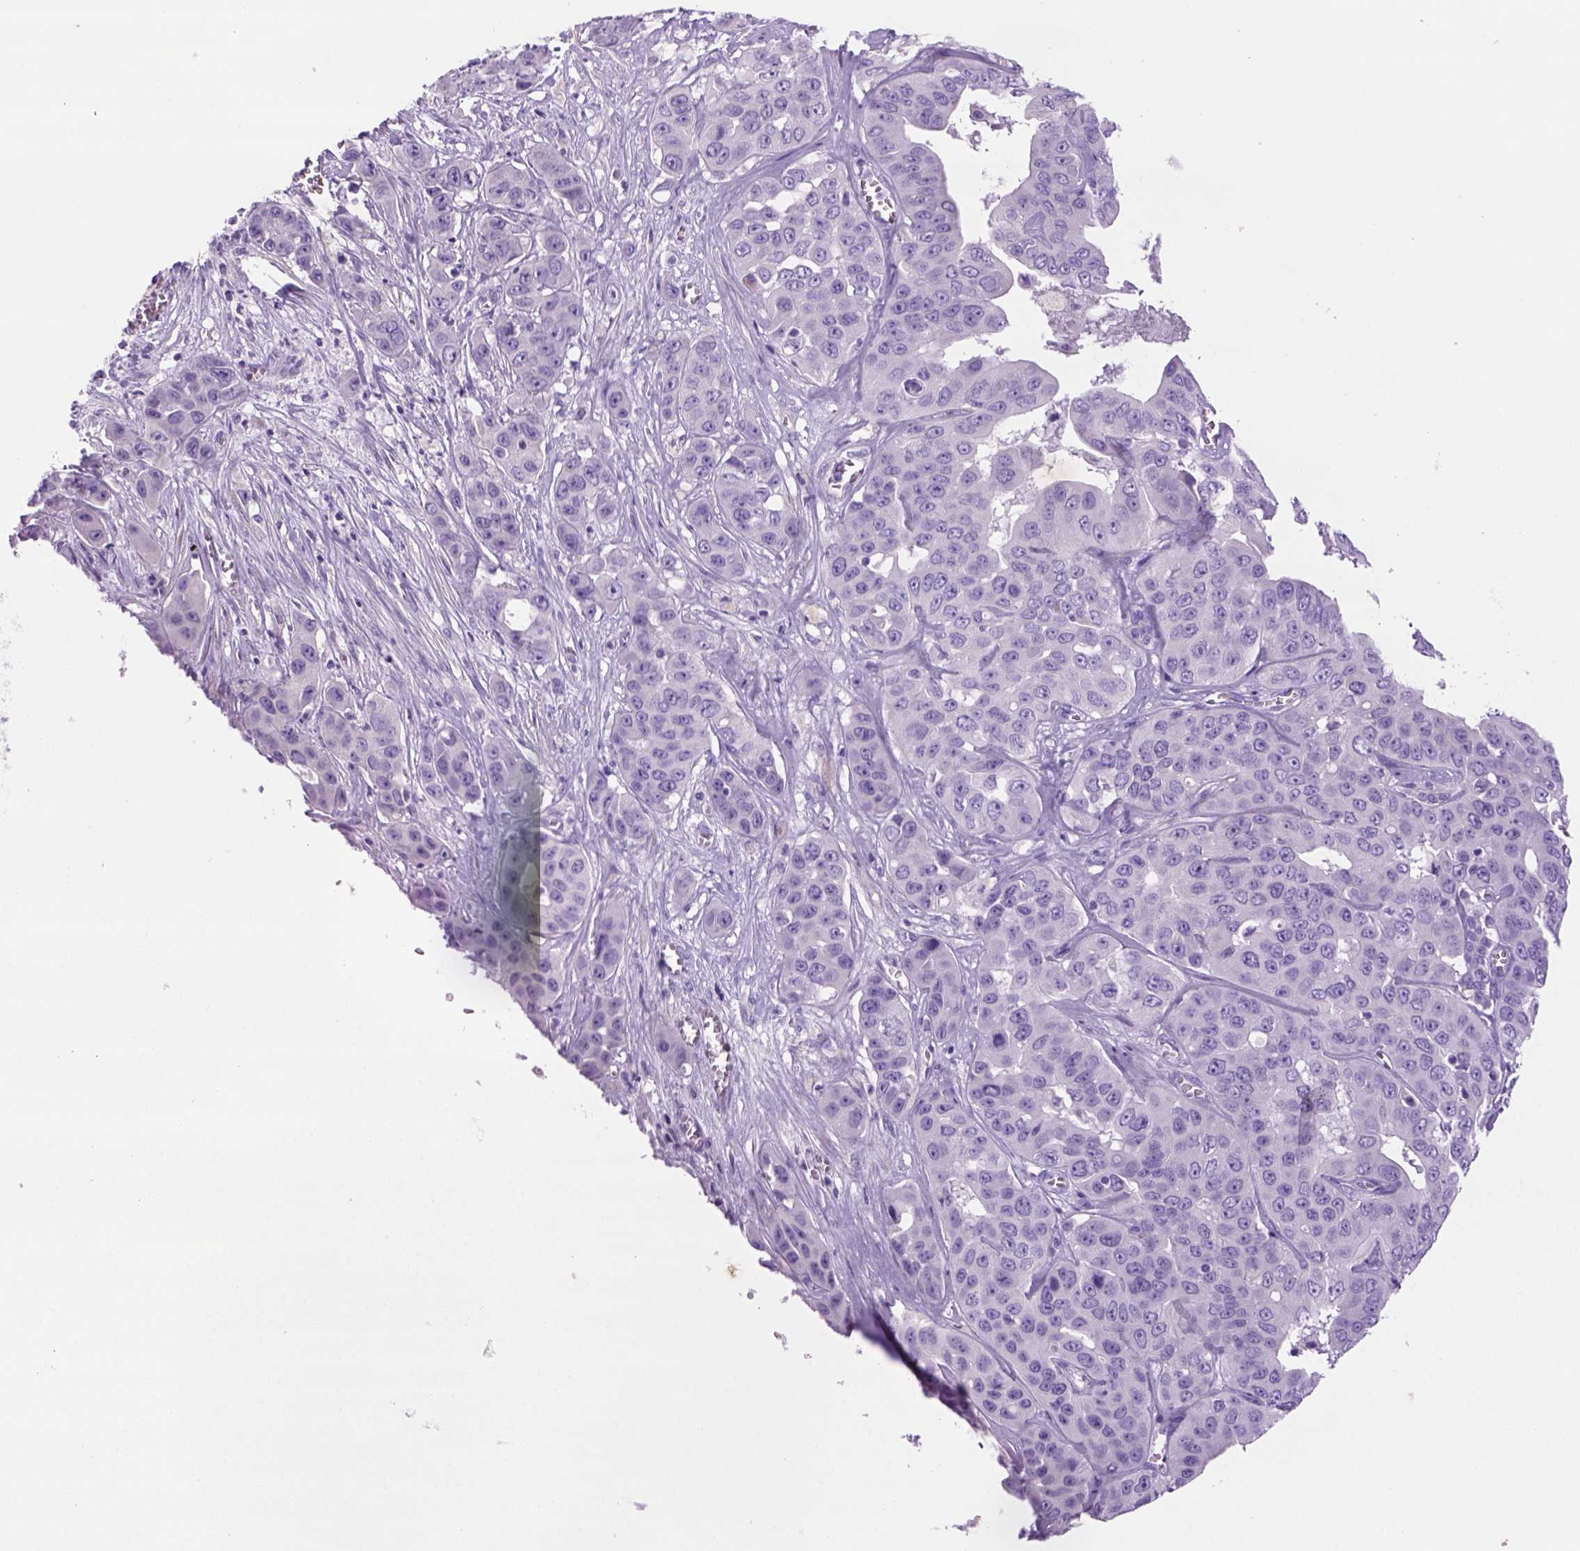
{"staining": {"intensity": "negative", "quantity": "none", "location": "none"}, "tissue": "liver cancer", "cell_type": "Tumor cells", "image_type": "cancer", "snomed": [{"axis": "morphology", "description": "Cholangiocarcinoma"}, {"axis": "topography", "description": "Liver"}], "caption": "IHC micrograph of human liver cancer stained for a protein (brown), which shows no staining in tumor cells.", "gene": "DNAH11", "patient": {"sex": "female", "age": 52}}